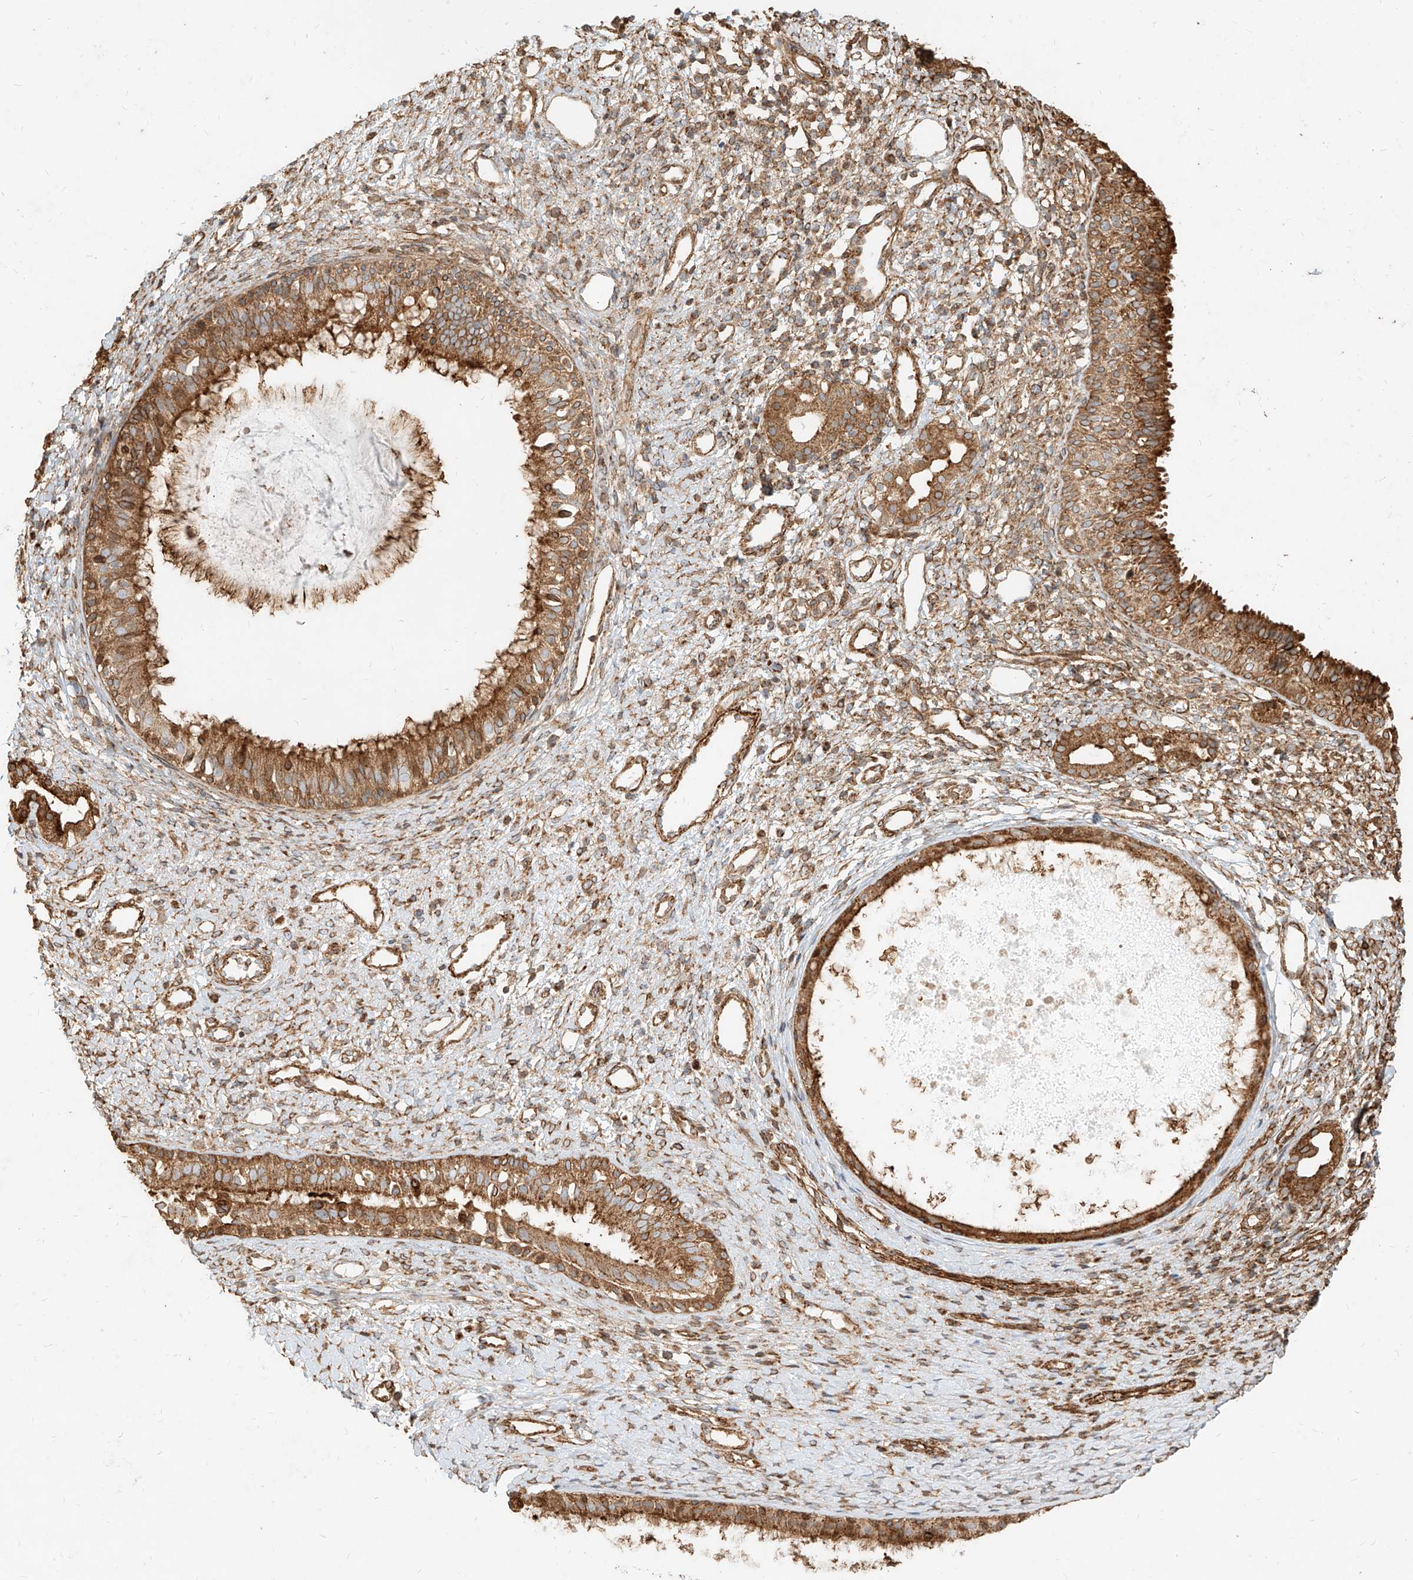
{"staining": {"intensity": "strong", "quantity": ">75%", "location": "cytoplasmic/membranous"}, "tissue": "nasopharynx", "cell_type": "Respiratory epithelial cells", "image_type": "normal", "snomed": [{"axis": "morphology", "description": "Normal tissue, NOS"}, {"axis": "topography", "description": "Nasopharynx"}], "caption": "Immunohistochemical staining of normal nasopharynx exhibits high levels of strong cytoplasmic/membranous positivity in approximately >75% of respiratory epithelial cells. Using DAB (3,3'-diaminobenzidine) (brown) and hematoxylin (blue) stains, captured at high magnification using brightfield microscopy.", "gene": "MTX2", "patient": {"sex": "male", "age": 22}}